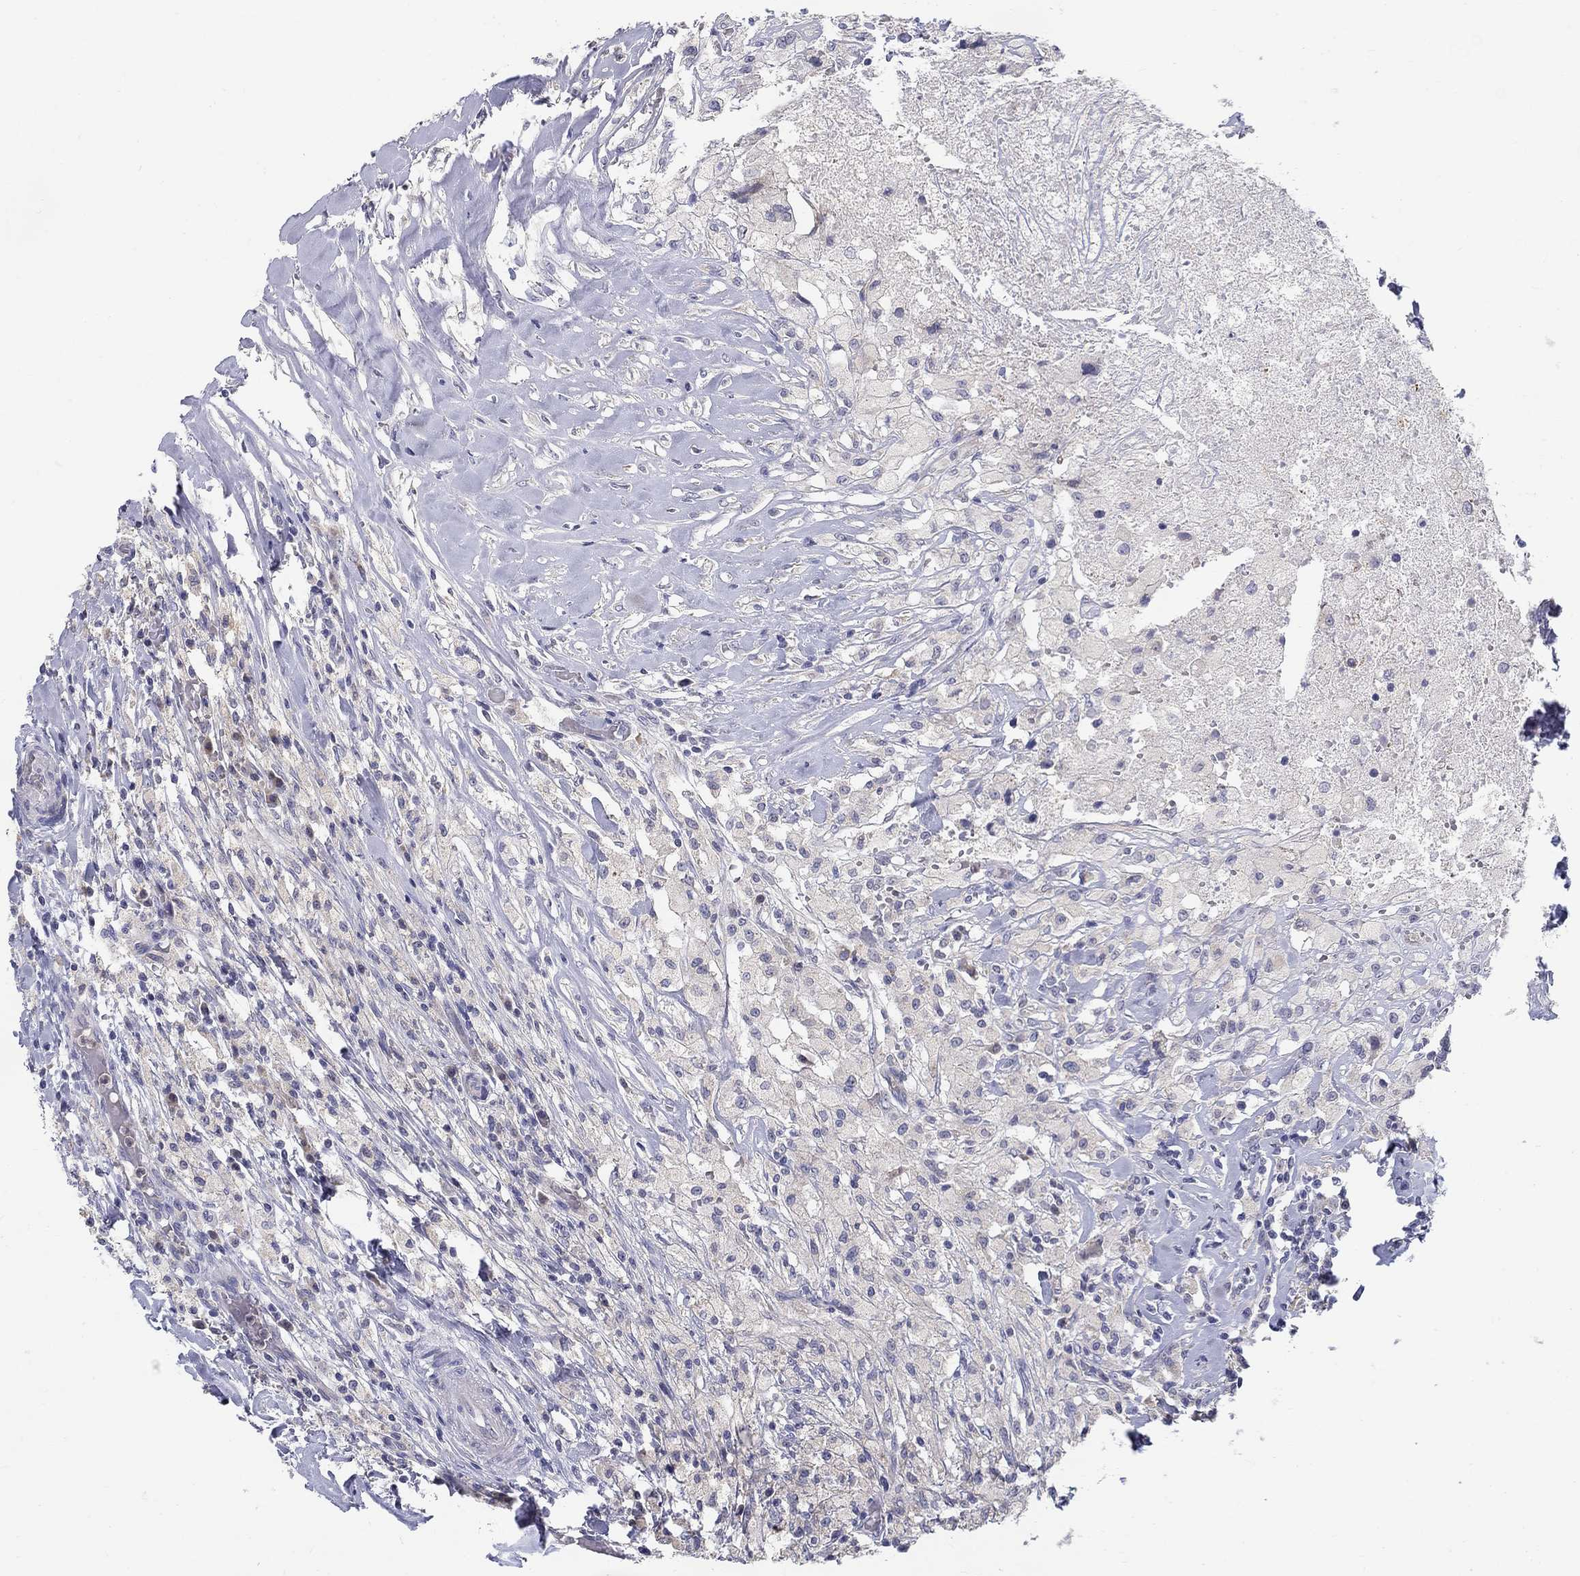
{"staining": {"intensity": "negative", "quantity": "none", "location": "none"}, "tissue": "testis cancer", "cell_type": "Tumor cells", "image_type": "cancer", "snomed": [{"axis": "morphology", "description": "Necrosis, NOS"}, {"axis": "morphology", "description": "Carcinoma, Embryonal, NOS"}, {"axis": "topography", "description": "Testis"}], "caption": "Embryonal carcinoma (testis) was stained to show a protein in brown. There is no significant expression in tumor cells. The staining was performed using DAB to visualize the protein expression in brown, while the nuclei were stained in blue with hematoxylin (Magnification: 20x).", "gene": "ABCA4", "patient": {"sex": "male", "age": 19}}